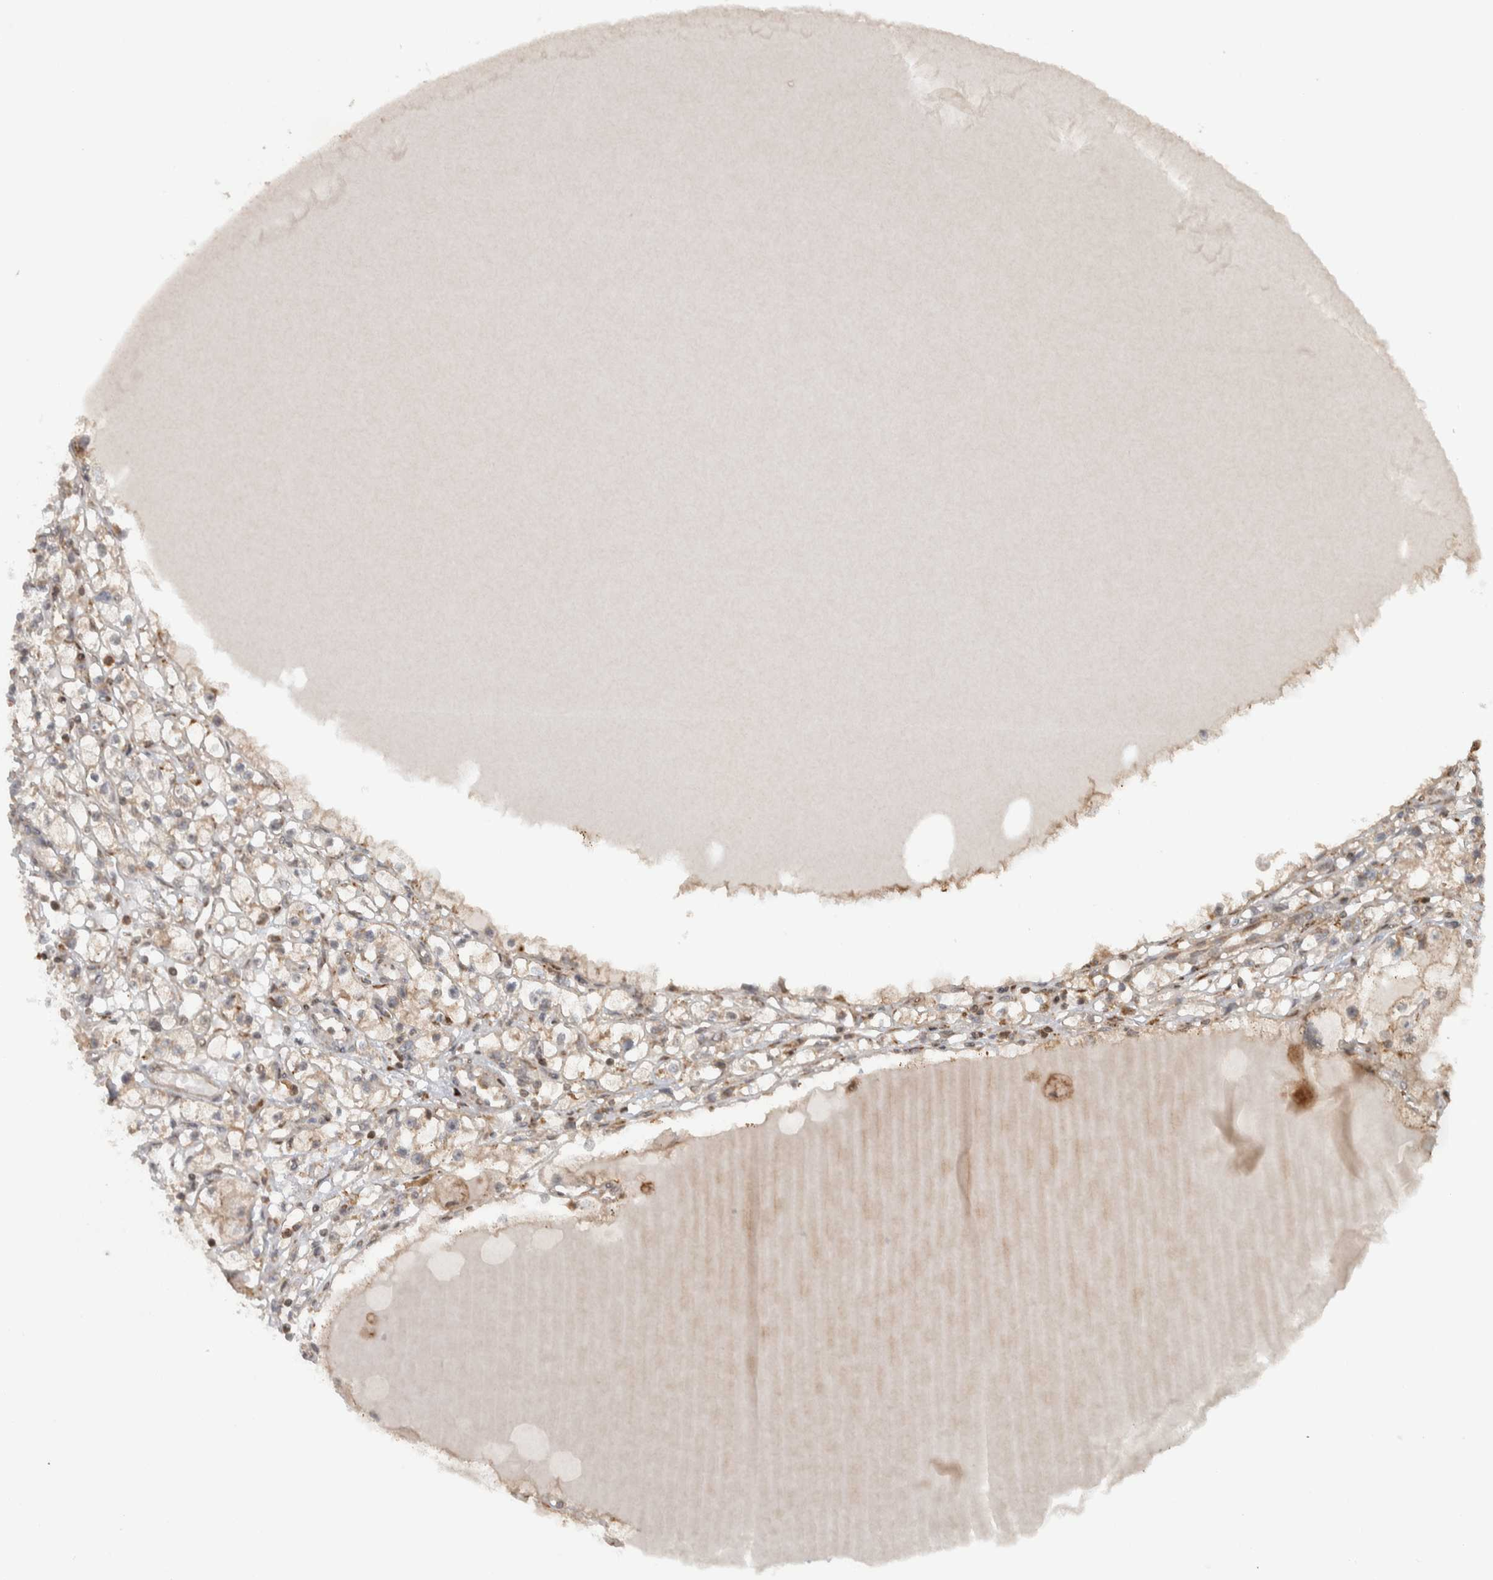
{"staining": {"intensity": "weak", "quantity": ">75%", "location": "cytoplasmic/membranous"}, "tissue": "renal cancer", "cell_type": "Tumor cells", "image_type": "cancer", "snomed": [{"axis": "morphology", "description": "Adenocarcinoma, NOS"}, {"axis": "topography", "description": "Kidney"}], "caption": "Immunohistochemical staining of renal adenocarcinoma reveals low levels of weak cytoplasmic/membranous positivity in about >75% of tumor cells.", "gene": "CNTROB", "patient": {"sex": "male", "age": 56}}